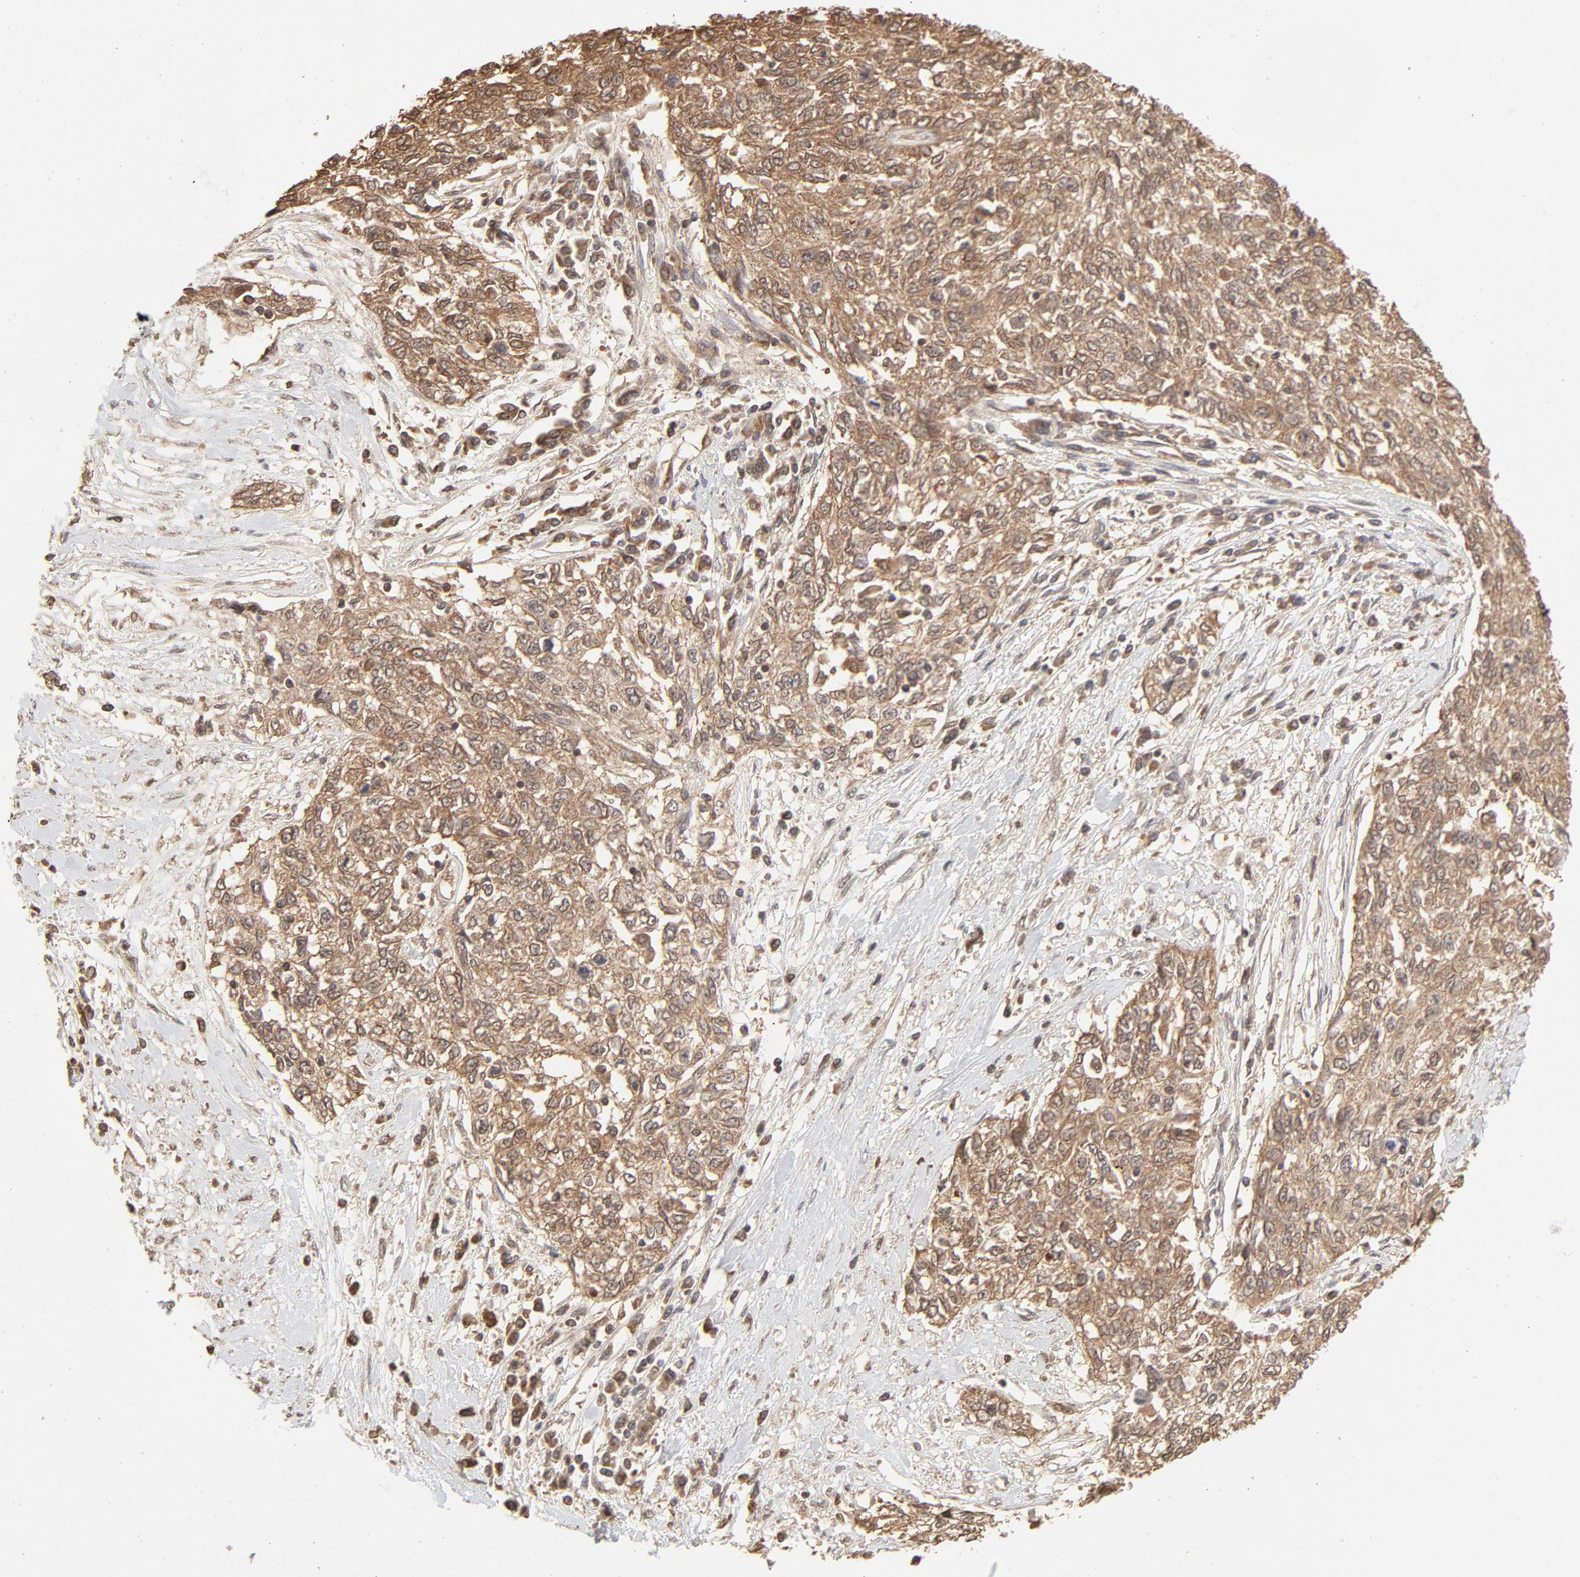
{"staining": {"intensity": "moderate", "quantity": ">75%", "location": "cytoplasmic/membranous"}, "tissue": "cervical cancer", "cell_type": "Tumor cells", "image_type": "cancer", "snomed": [{"axis": "morphology", "description": "Squamous cell carcinoma, NOS"}, {"axis": "topography", "description": "Cervix"}], "caption": "Protein expression analysis of cervical squamous cell carcinoma exhibits moderate cytoplasmic/membranous staining in about >75% of tumor cells.", "gene": "PPP2CA", "patient": {"sex": "female", "age": 57}}